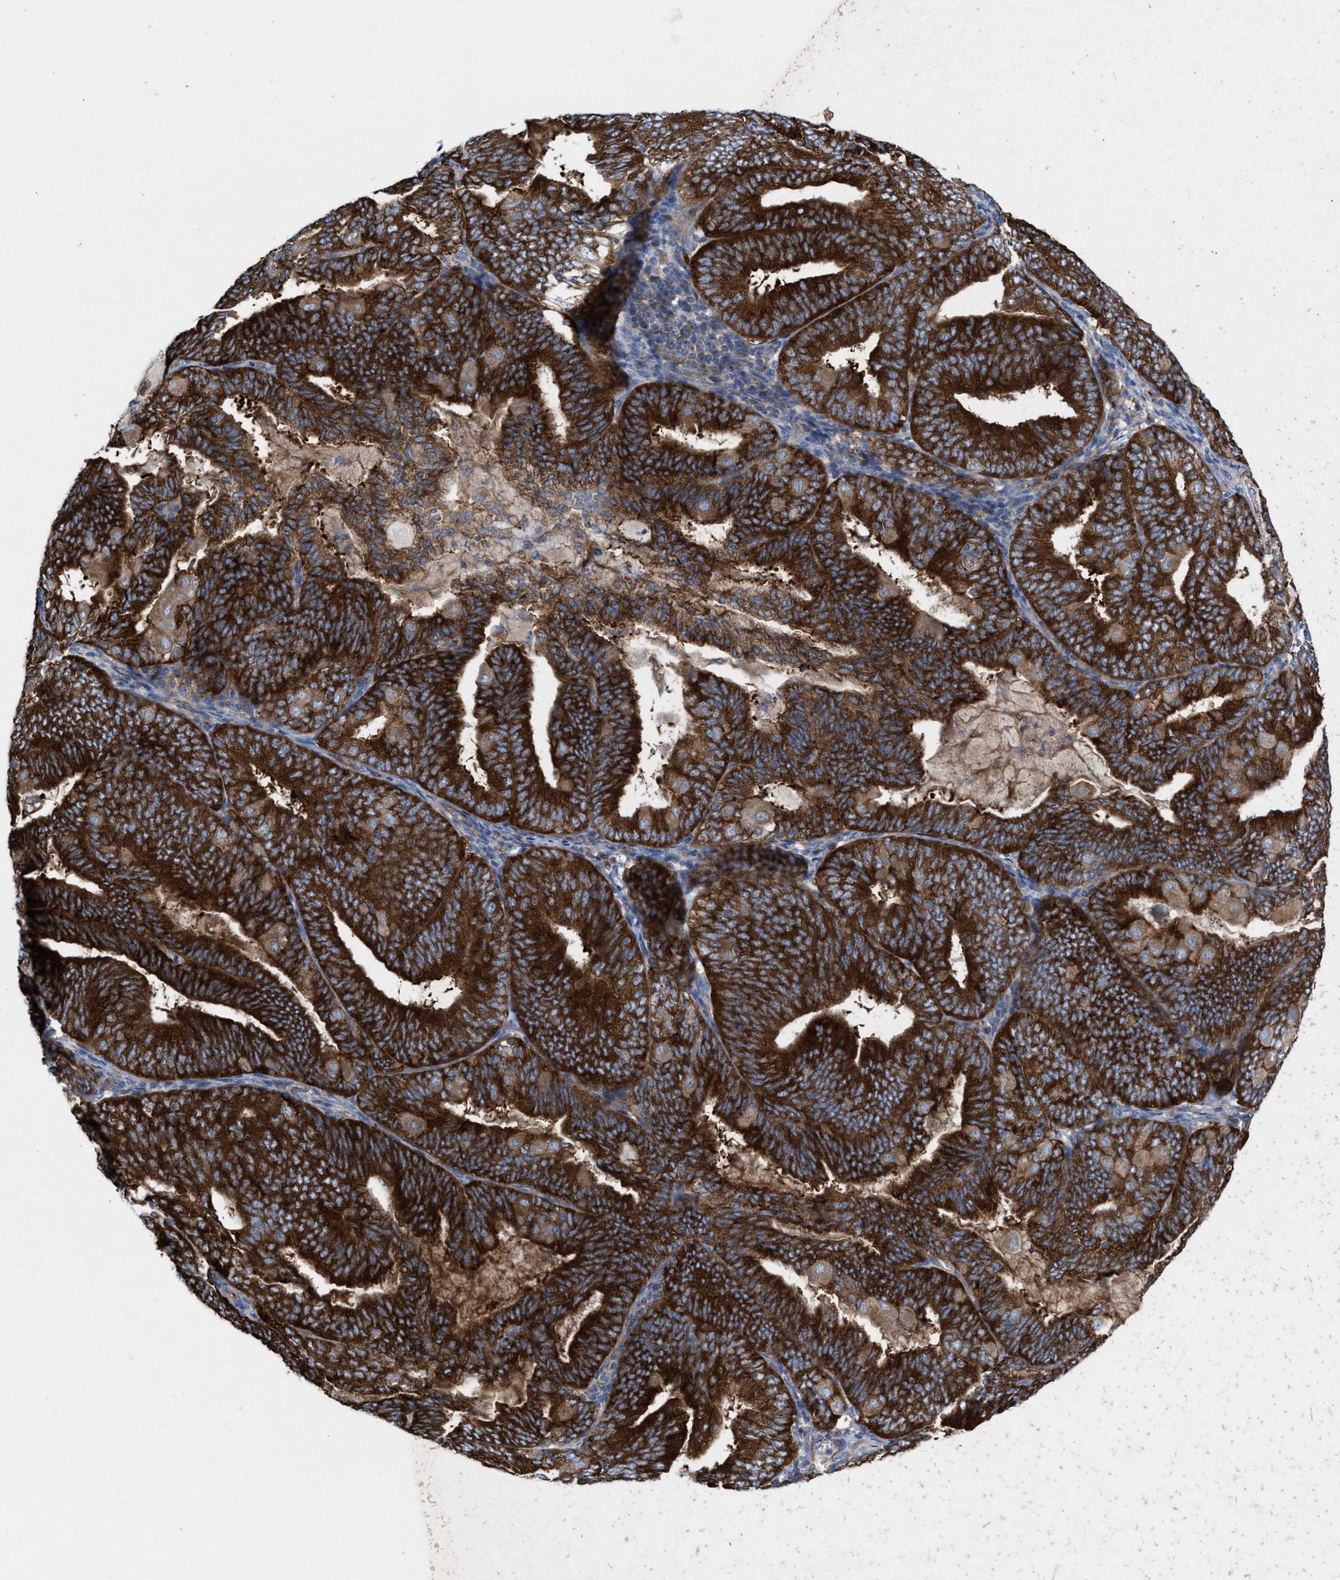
{"staining": {"intensity": "strong", "quantity": ">75%", "location": "cytoplasmic/membranous"}, "tissue": "endometrial cancer", "cell_type": "Tumor cells", "image_type": "cancer", "snomed": [{"axis": "morphology", "description": "Adenocarcinoma, NOS"}, {"axis": "topography", "description": "Endometrium"}], "caption": "Immunohistochemical staining of human endometrial adenocarcinoma displays high levels of strong cytoplasmic/membranous protein expression in approximately >75% of tumor cells. (DAB (3,3'-diaminobenzidine) IHC, brown staining for protein, blue staining for nuclei).", "gene": "NYAP1", "patient": {"sex": "female", "age": 81}}